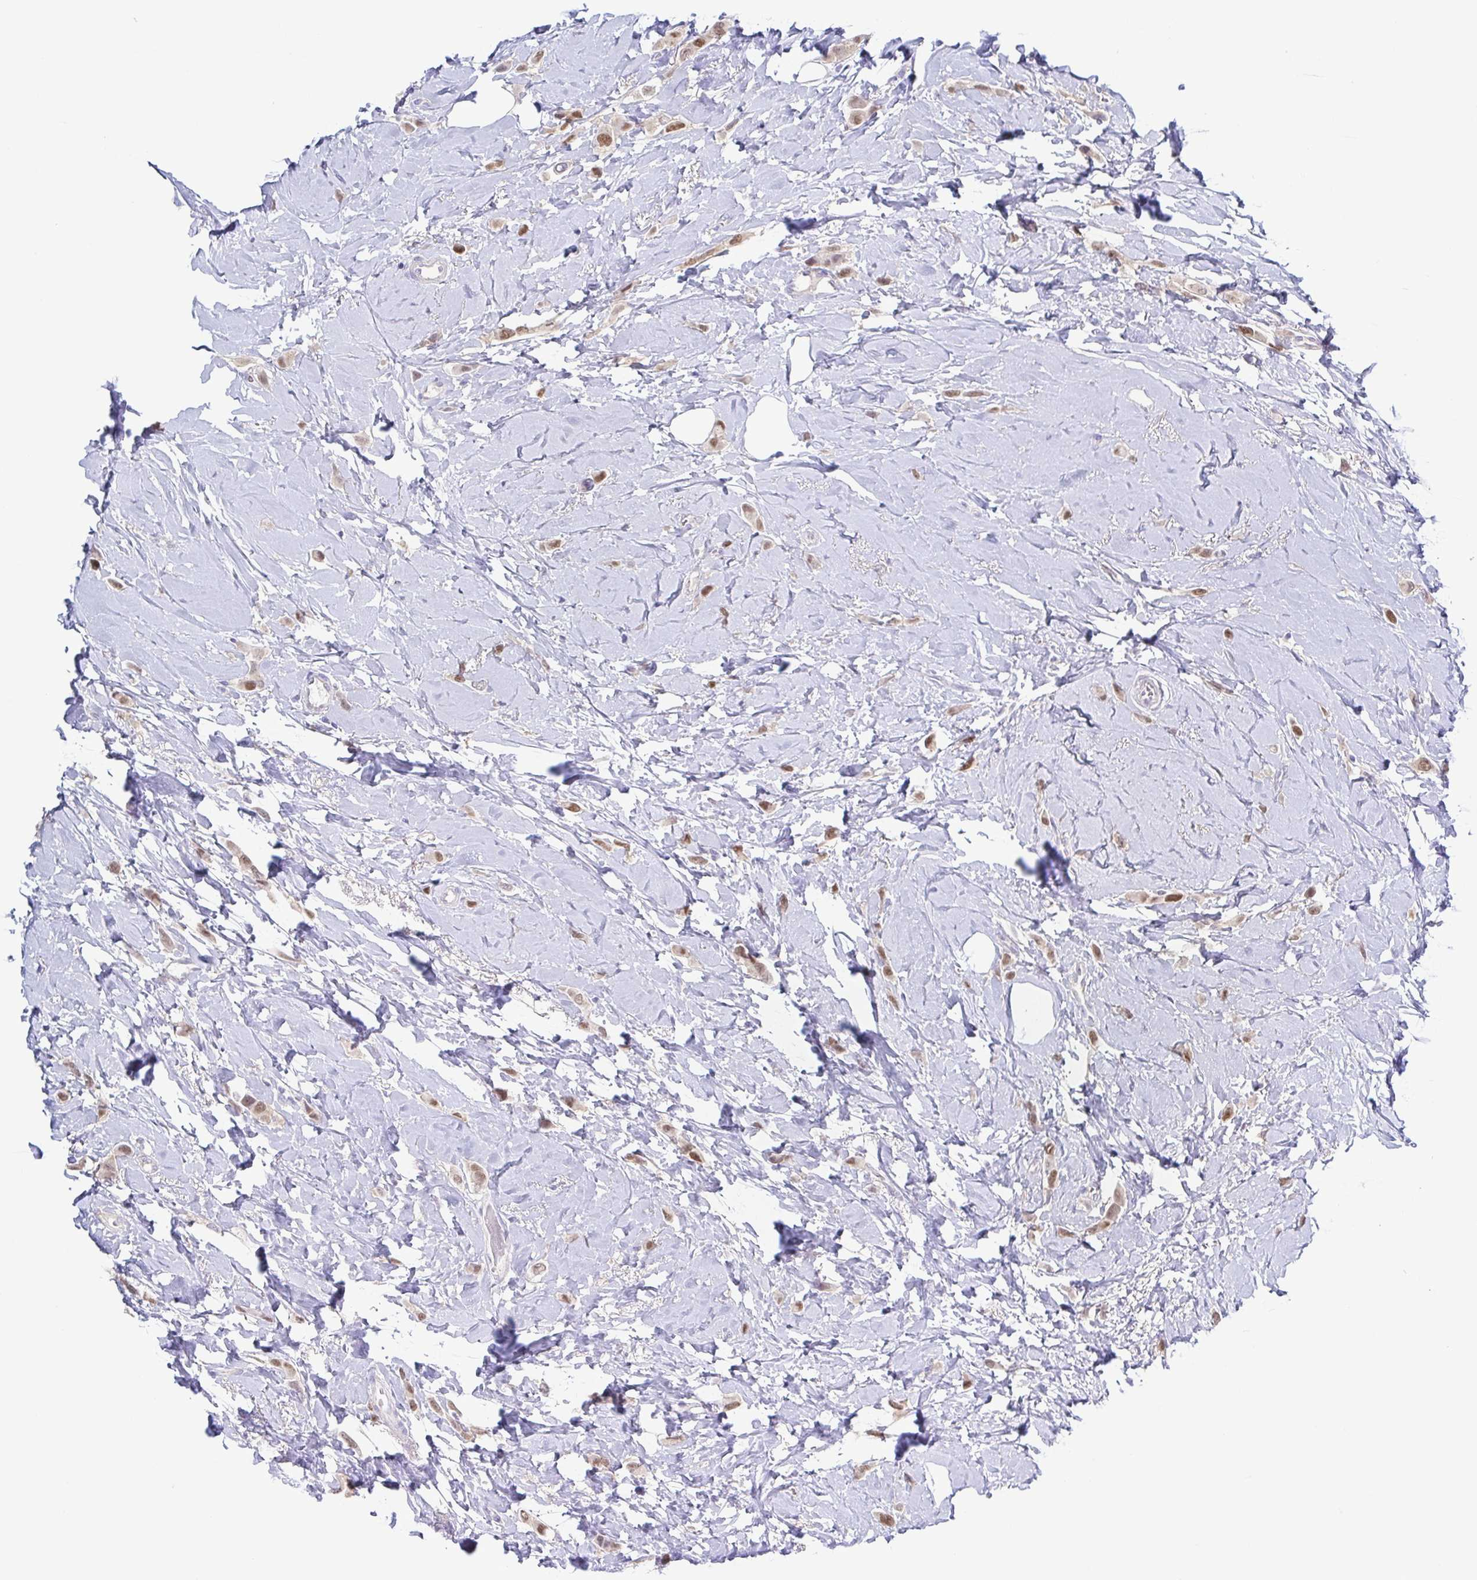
{"staining": {"intensity": "moderate", "quantity": ">75%", "location": "cytoplasmic/membranous,nuclear"}, "tissue": "breast cancer", "cell_type": "Tumor cells", "image_type": "cancer", "snomed": [{"axis": "morphology", "description": "Lobular carcinoma"}, {"axis": "topography", "description": "Breast"}], "caption": "Breast lobular carcinoma stained for a protein displays moderate cytoplasmic/membranous and nuclear positivity in tumor cells.", "gene": "UBE2Q1", "patient": {"sex": "female", "age": 66}}